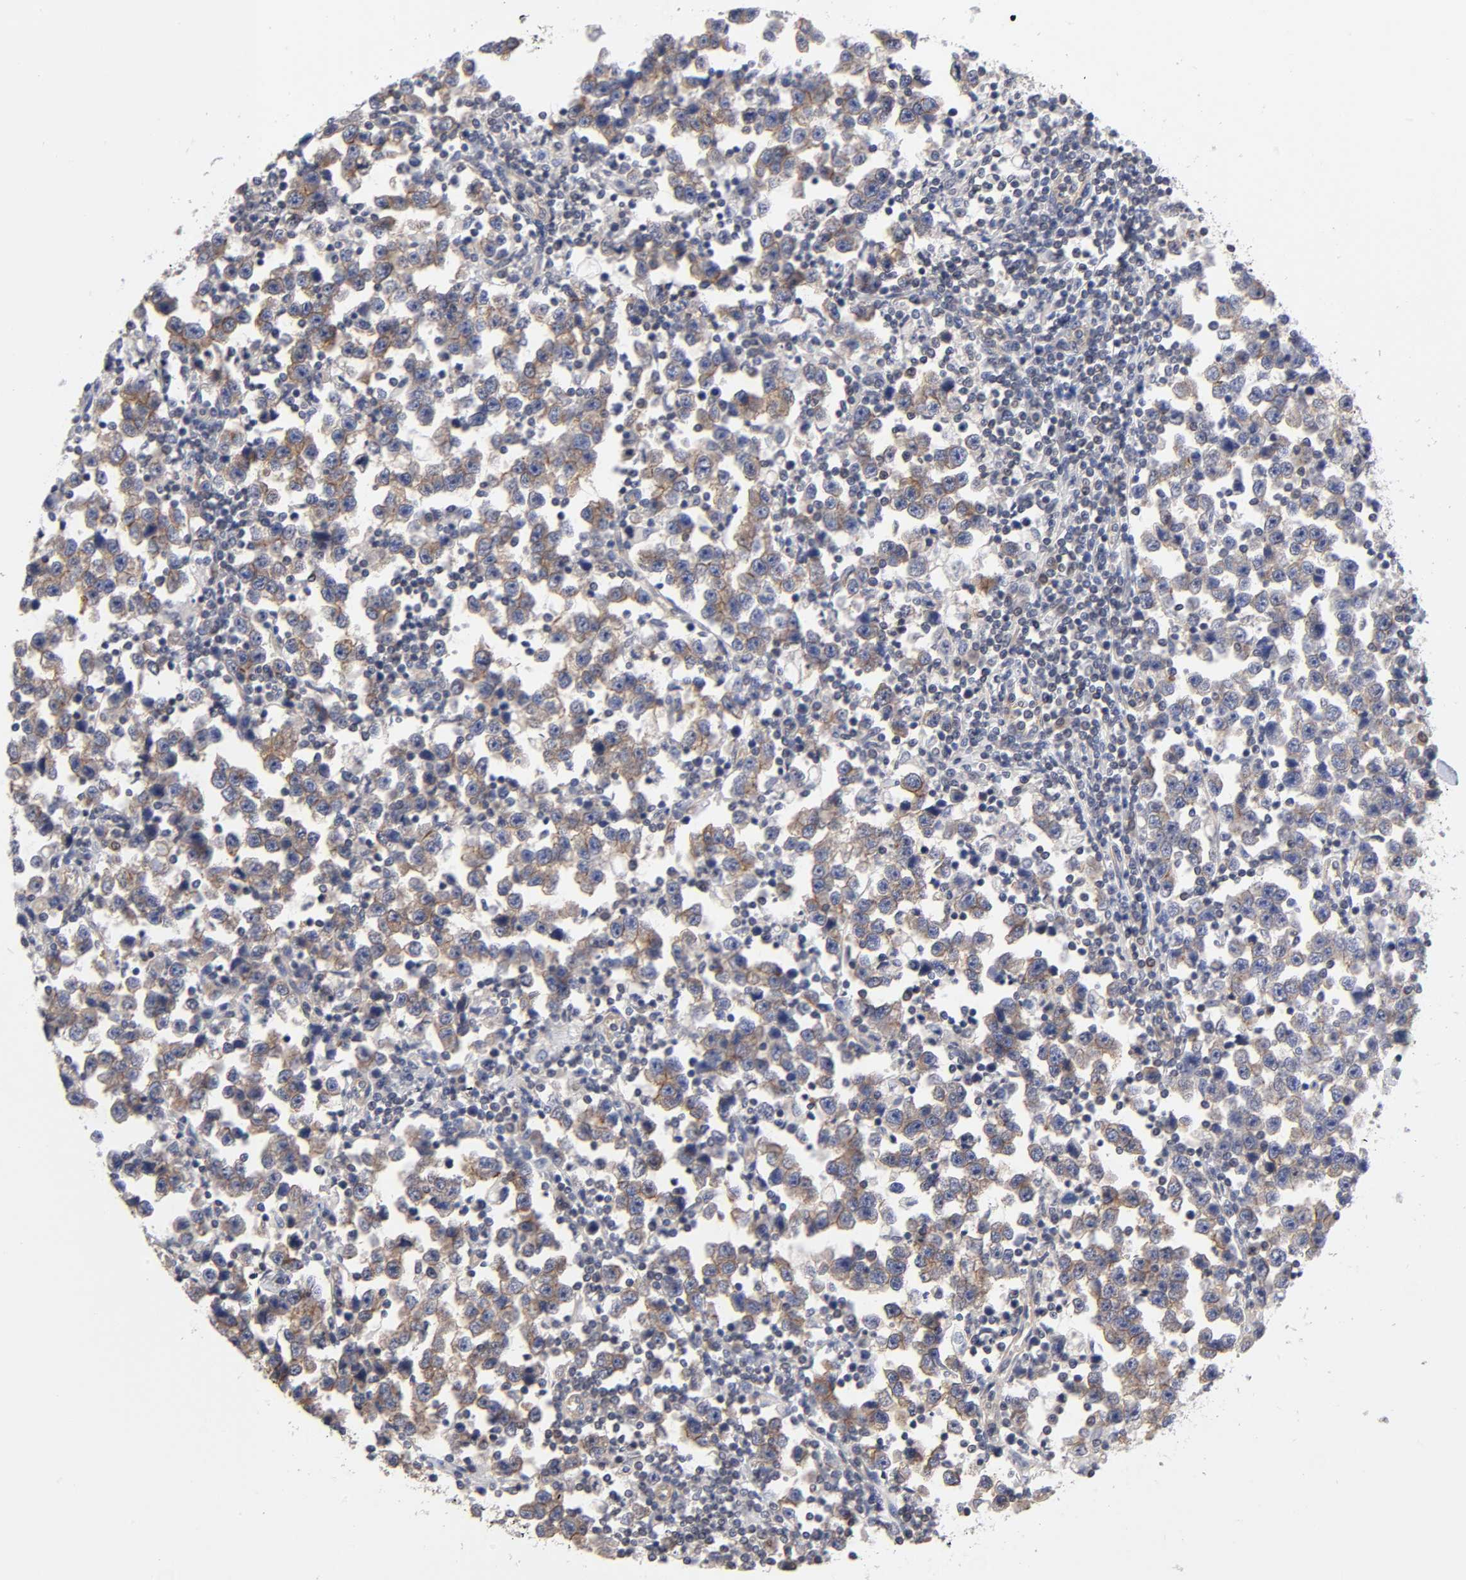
{"staining": {"intensity": "moderate", "quantity": "25%-75%", "location": "cytoplasmic/membranous"}, "tissue": "testis cancer", "cell_type": "Tumor cells", "image_type": "cancer", "snomed": [{"axis": "morphology", "description": "Seminoma, NOS"}, {"axis": "topography", "description": "Testis"}], "caption": "Moderate cytoplasmic/membranous positivity for a protein is appreciated in approximately 25%-75% of tumor cells of testis cancer (seminoma) using IHC.", "gene": "STRN3", "patient": {"sex": "male", "age": 43}}